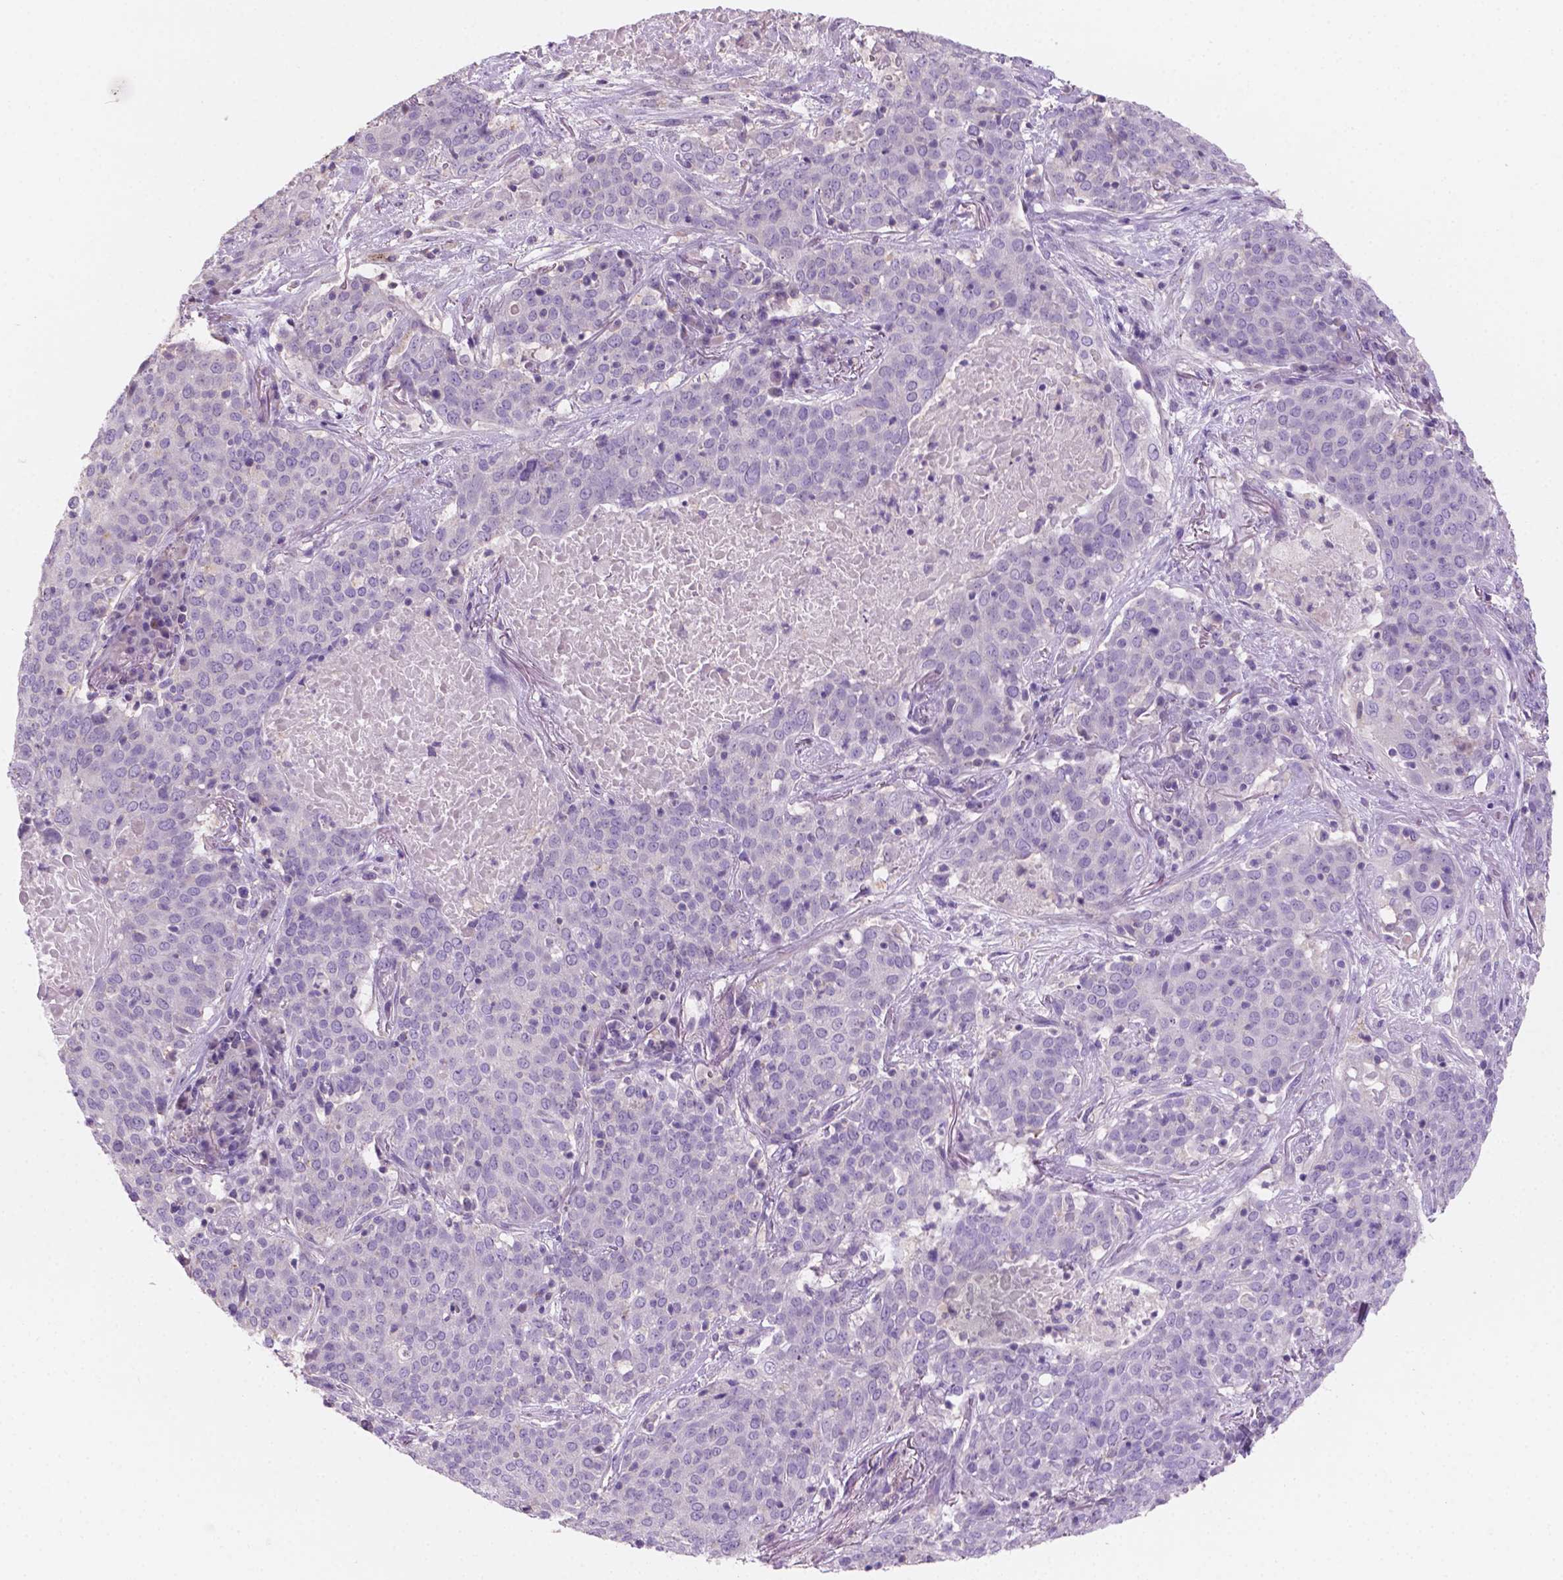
{"staining": {"intensity": "negative", "quantity": "none", "location": "none"}, "tissue": "lung cancer", "cell_type": "Tumor cells", "image_type": "cancer", "snomed": [{"axis": "morphology", "description": "Squamous cell carcinoma, NOS"}, {"axis": "topography", "description": "Lung"}], "caption": "Immunohistochemistry photomicrograph of neoplastic tissue: squamous cell carcinoma (lung) stained with DAB (3,3'-diaminobenzidine) reveals no significant protein expression in tumor cells. (Brightfield microscopy of DAB immunohistochemistry (IHC) at high magnification).", "gene": "SBSN", "patient": {"sex": "male", "age": 82}}